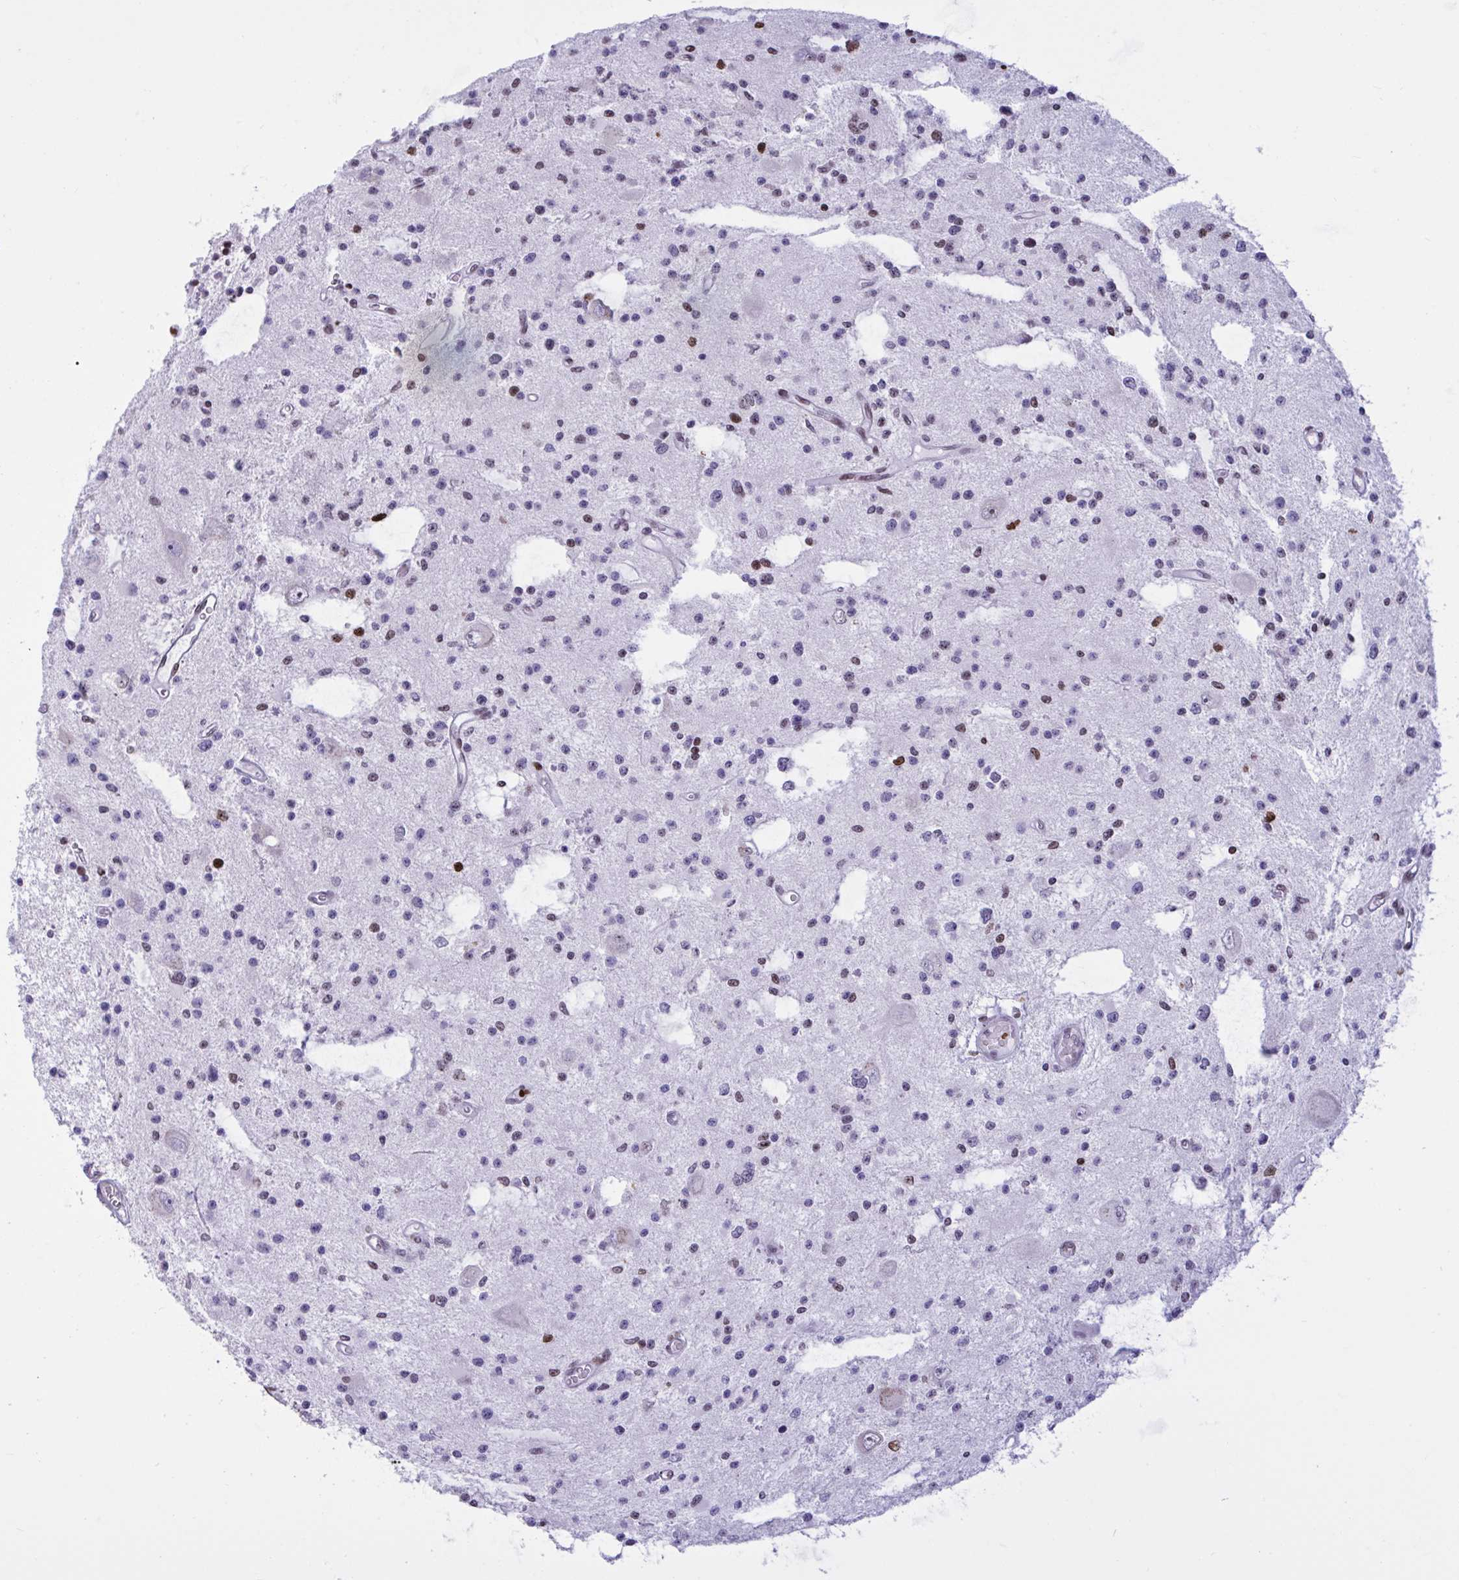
{"staining": {"intensity": "weak", "quantity": "<25%", "location": "nuclear"}, "tissue": "glioma", "cell_type": "Tumor cells", "image_type": "cancer", "snomed": [{"axis": "morphology", "description": "Glioma, malignant, Low grade"}, {"axis": "topography", "description": "Brain"}], "caption": "This is an immunohistochemistry (IHC) histopathology image of glioma. There is no expression in tumor cells.", "gene": "HMGB2", "patient": {"sex": "male", "age": 43}}